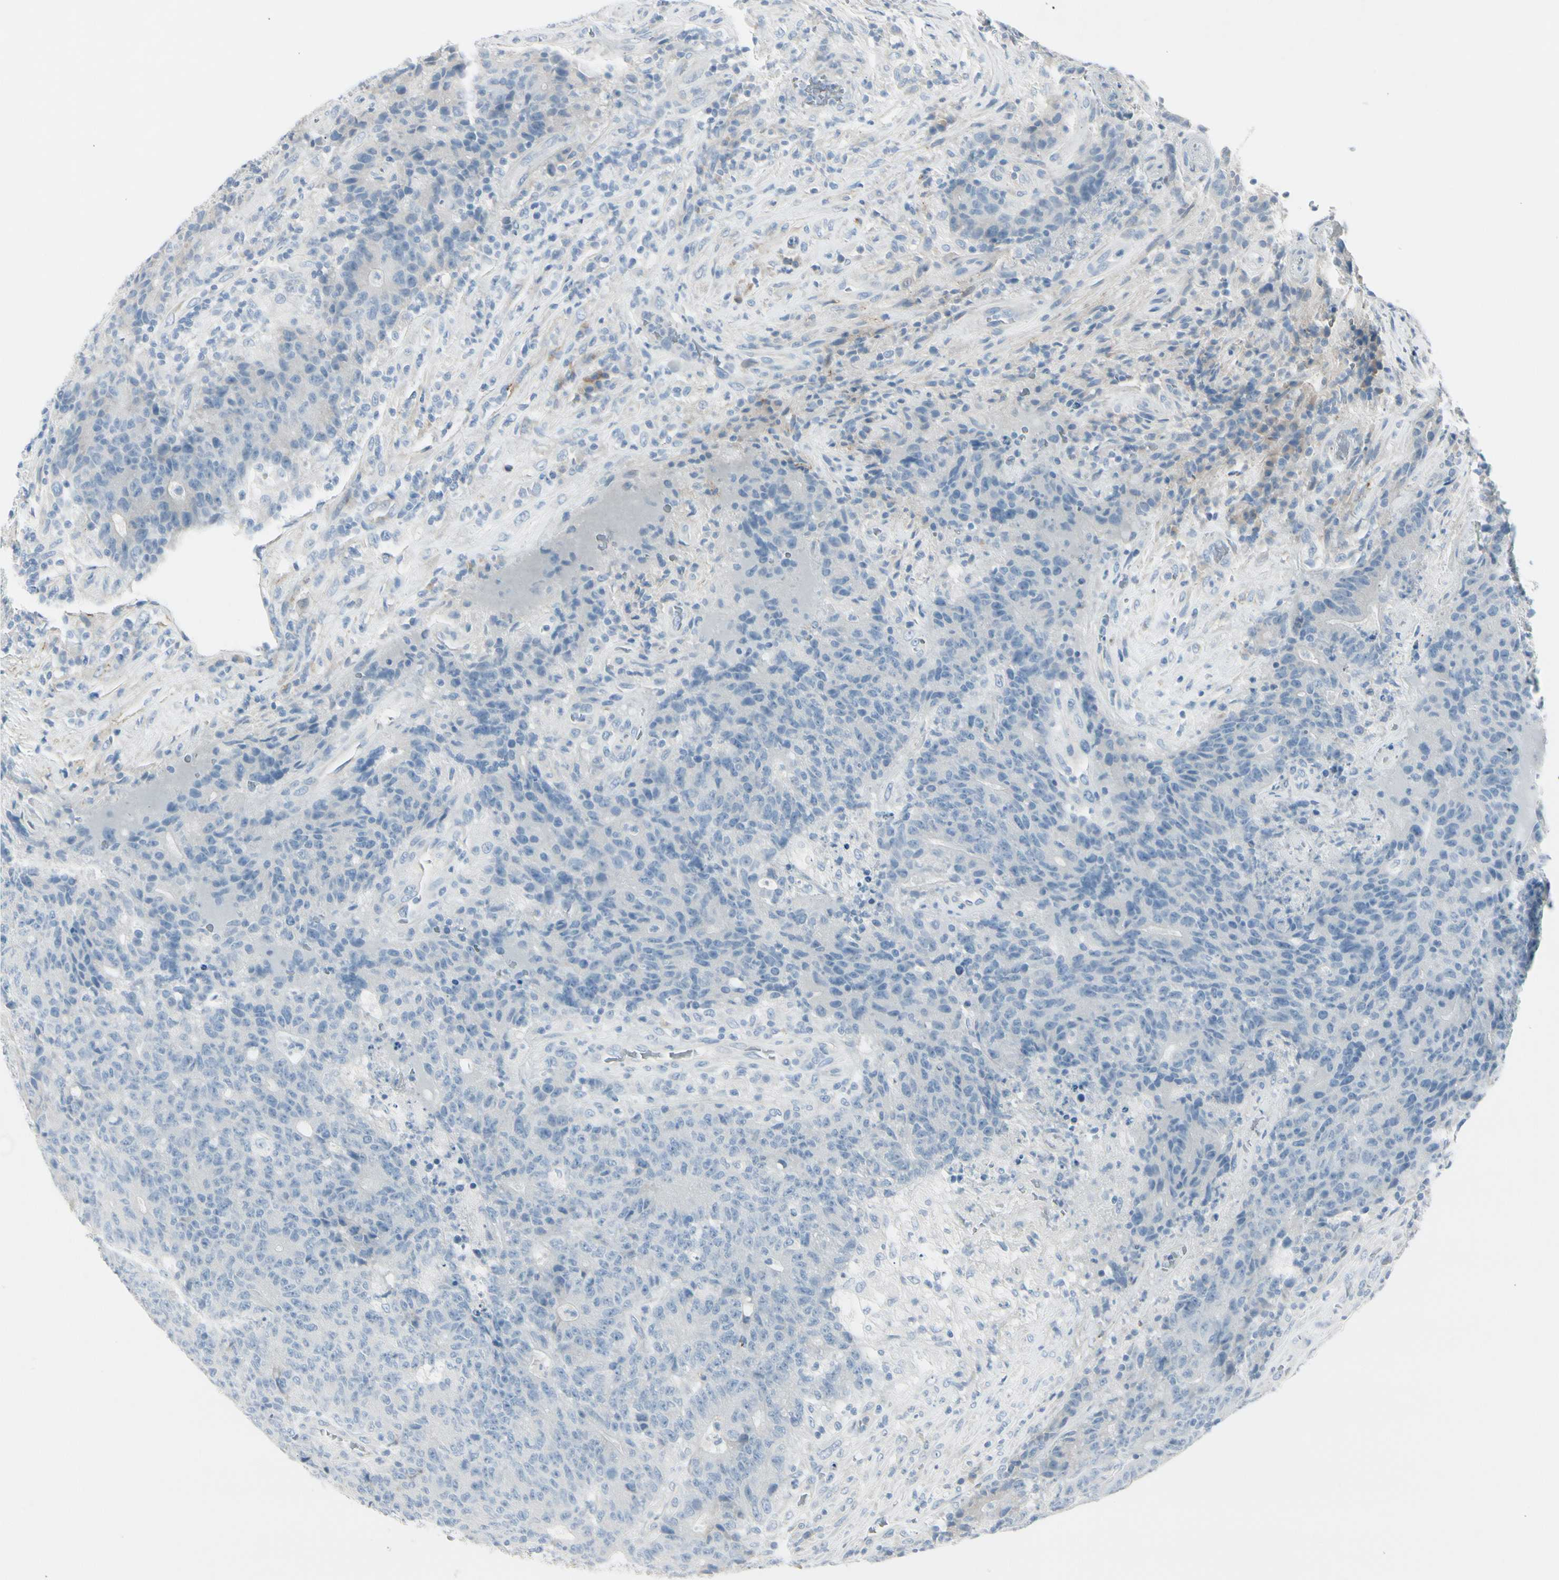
{"staining": {"intensity": "negative", "quantity": "none", "location": "none"}, "tissue": "colorectal cancer", "cell_type": "Tumor cells", "image_type": "cancer", "snomed": [{"axis": "morphology", "description": "Normal tissue, NOS"}, {"axis": "morphology", "description": "Adenocarcinoma, NOS"}, {"axis": "topography", "description": "Colon"}], "caption": "Tumor cells are negative for brown protein staining in colorectal adenocarcinoma.", "gene": "CACNA2D1", "patient": {"sex": "female", "age": 75}}